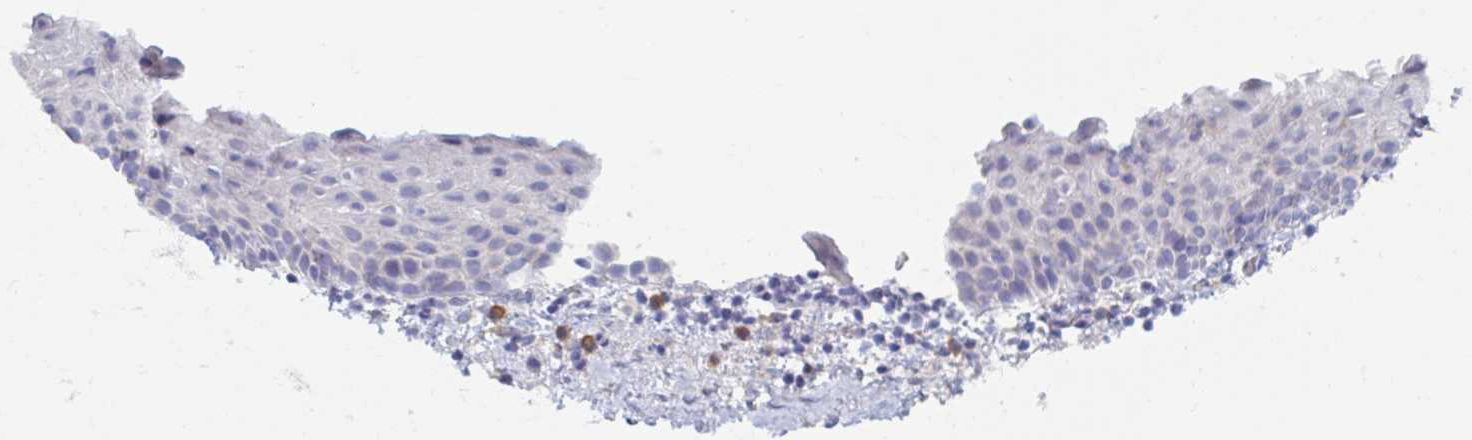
{"staining": {"intensity": "negative", "quantity": "none", "location": "none"}, "tissue": "vagina", "cell_type": "Squamous epithelial cells", "image_type": "normal", "snomed": [{"axis": "morphology", "description": "Normal tissue, NOS"}, {"axis": "topography", "description": "Vagina"}], "caption": "Histopathology image shows no protein expression in squamous epithelial cells of unremarkable vagina.", "gene": "MYLK2", "patient": {"sex": "female", "age": 61}}